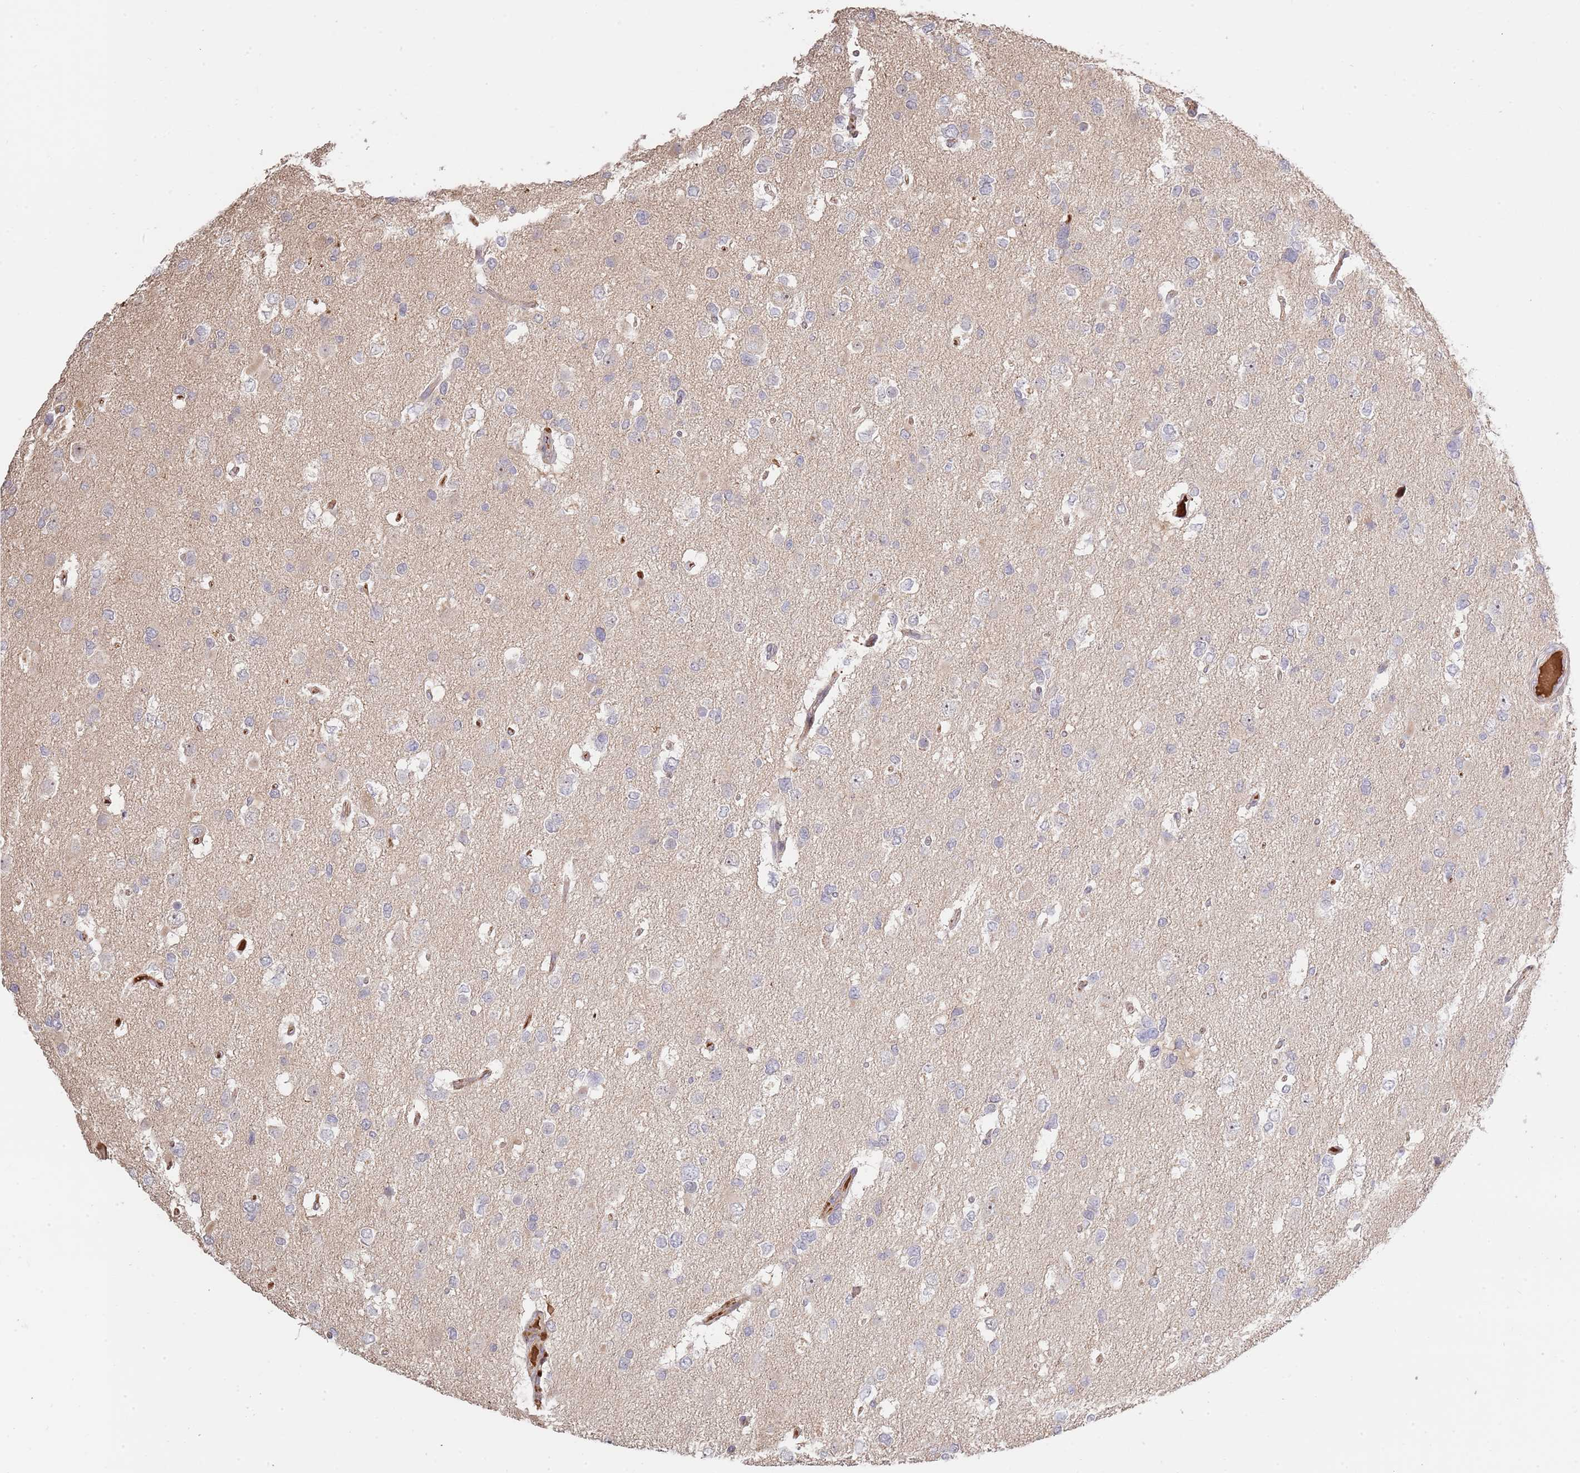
{"staining": {"intensity": "negative", "quantity": "none", "location": "none"}, "tissue": "glioma", "cell_type": "Tumor cells", "image_type": "cancer", "snomed": [{"axis": "morphology", "description": "Glioma, malignant, High grade"}, {"axis": "topography", "description": "Brain"}], "caption": "Immunohistochemistry (IHC) photomicrograph of neoplastic tissue: malignant high-grade glioma stained with DAB (3,3'-diaminobenzidine) shows no significant protein expression in tumor cells. (IHC, brightfield microscopy, high magnification).", "gene": "SYNDIG1L", "patient": {"sex": "male", "age": 53}}